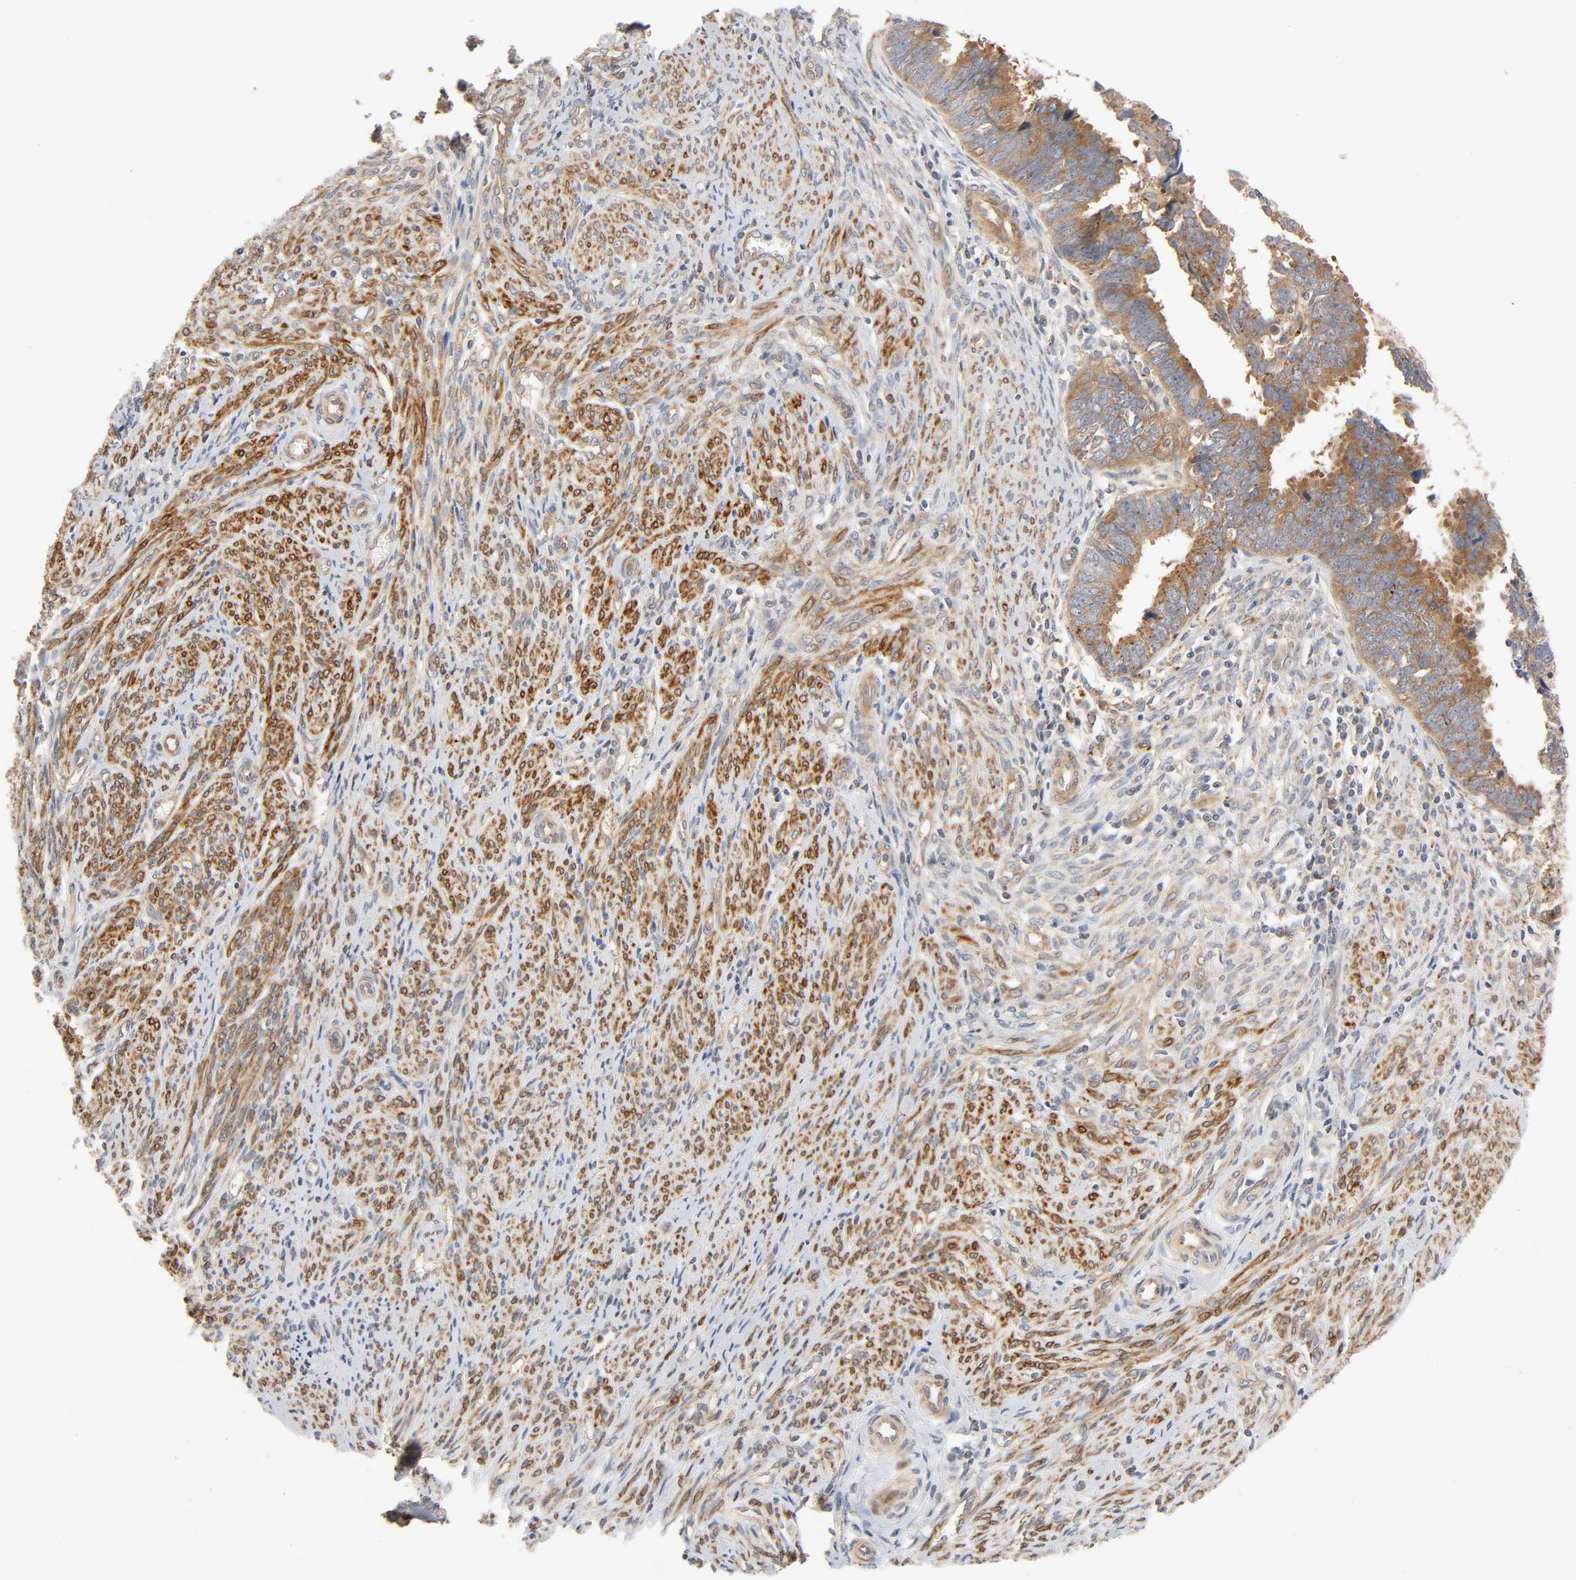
{"staining": {"intensity": "moderate", "quantity": ">75%", "location": "cytoplasmic/membranous"}, "tissue": "endometrial cancer", "cell_type": "Tumor cells", "image_type": "cancer", "snomed": [{"axis": "morphology", "description": "Adenocarcinoma, NOS"}, {"axis": "topography", "description": "Endometrium"}], "caption": "About >75% of tumor cells in human endometrial cancer (adenocarcinoma) reveal moderate cytoplasmic/membranous protein positivity as visualized by brown immunohistochemical staining.", "gene": "NEMF", "patient": {"sex": "female", "age": 75}}